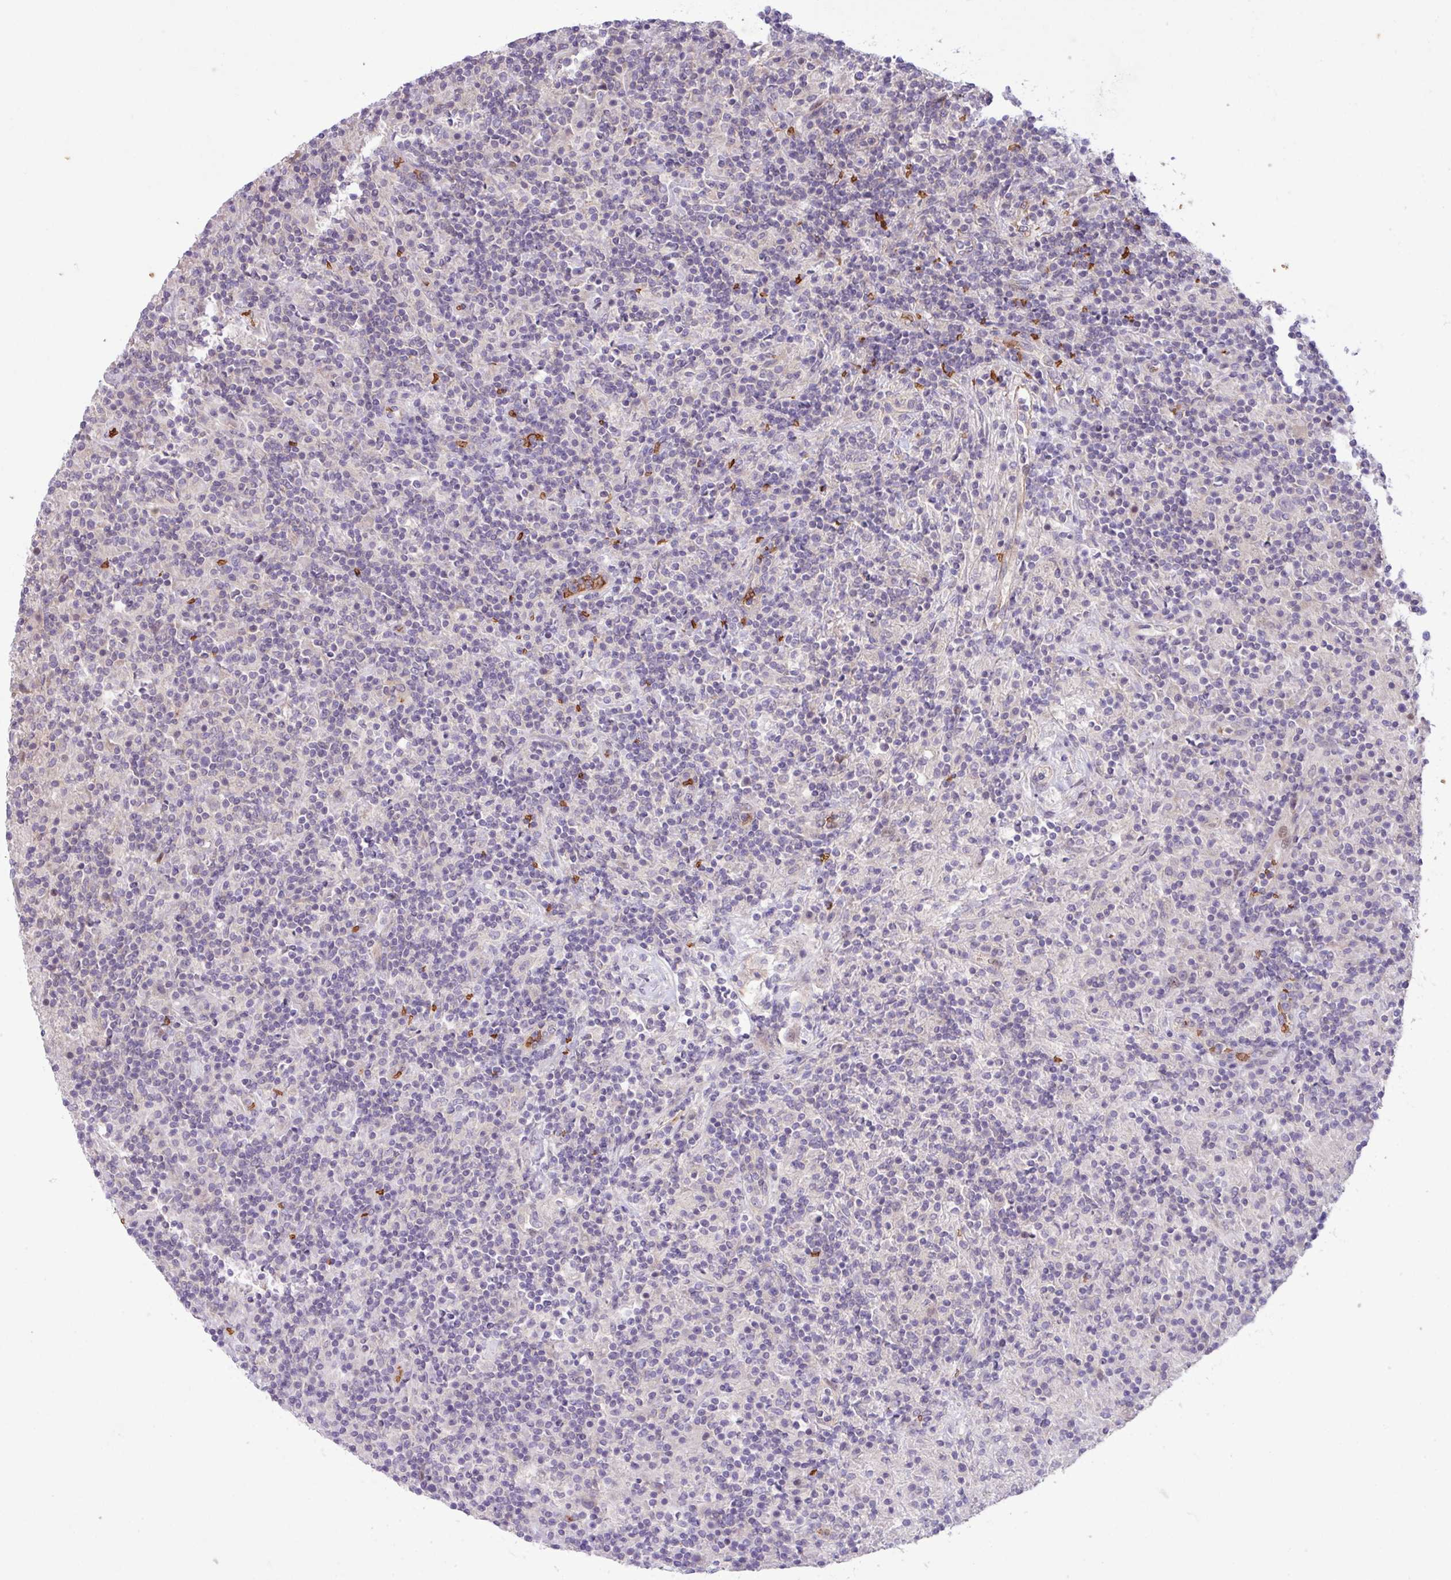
{"staining": {"intensity": "negative", "quantity": "none", "location": "none"}, "tissue": "lymphoma", "cell_type": "Tumor cells", "image_type": "cancer", "snomed": [{"axis": "morphology", "description": "Hodgkin's disease, NOS"}, {"axis": "topography", "description": "Lymph node"}], "caption": "IHC image of neoplastic tissue: lymphoma stained with DAB demonstrates no significant protein positivity in tumor cells.", "gene": "RAD21L1", "patient": {"sex": "male", "age": 70}}